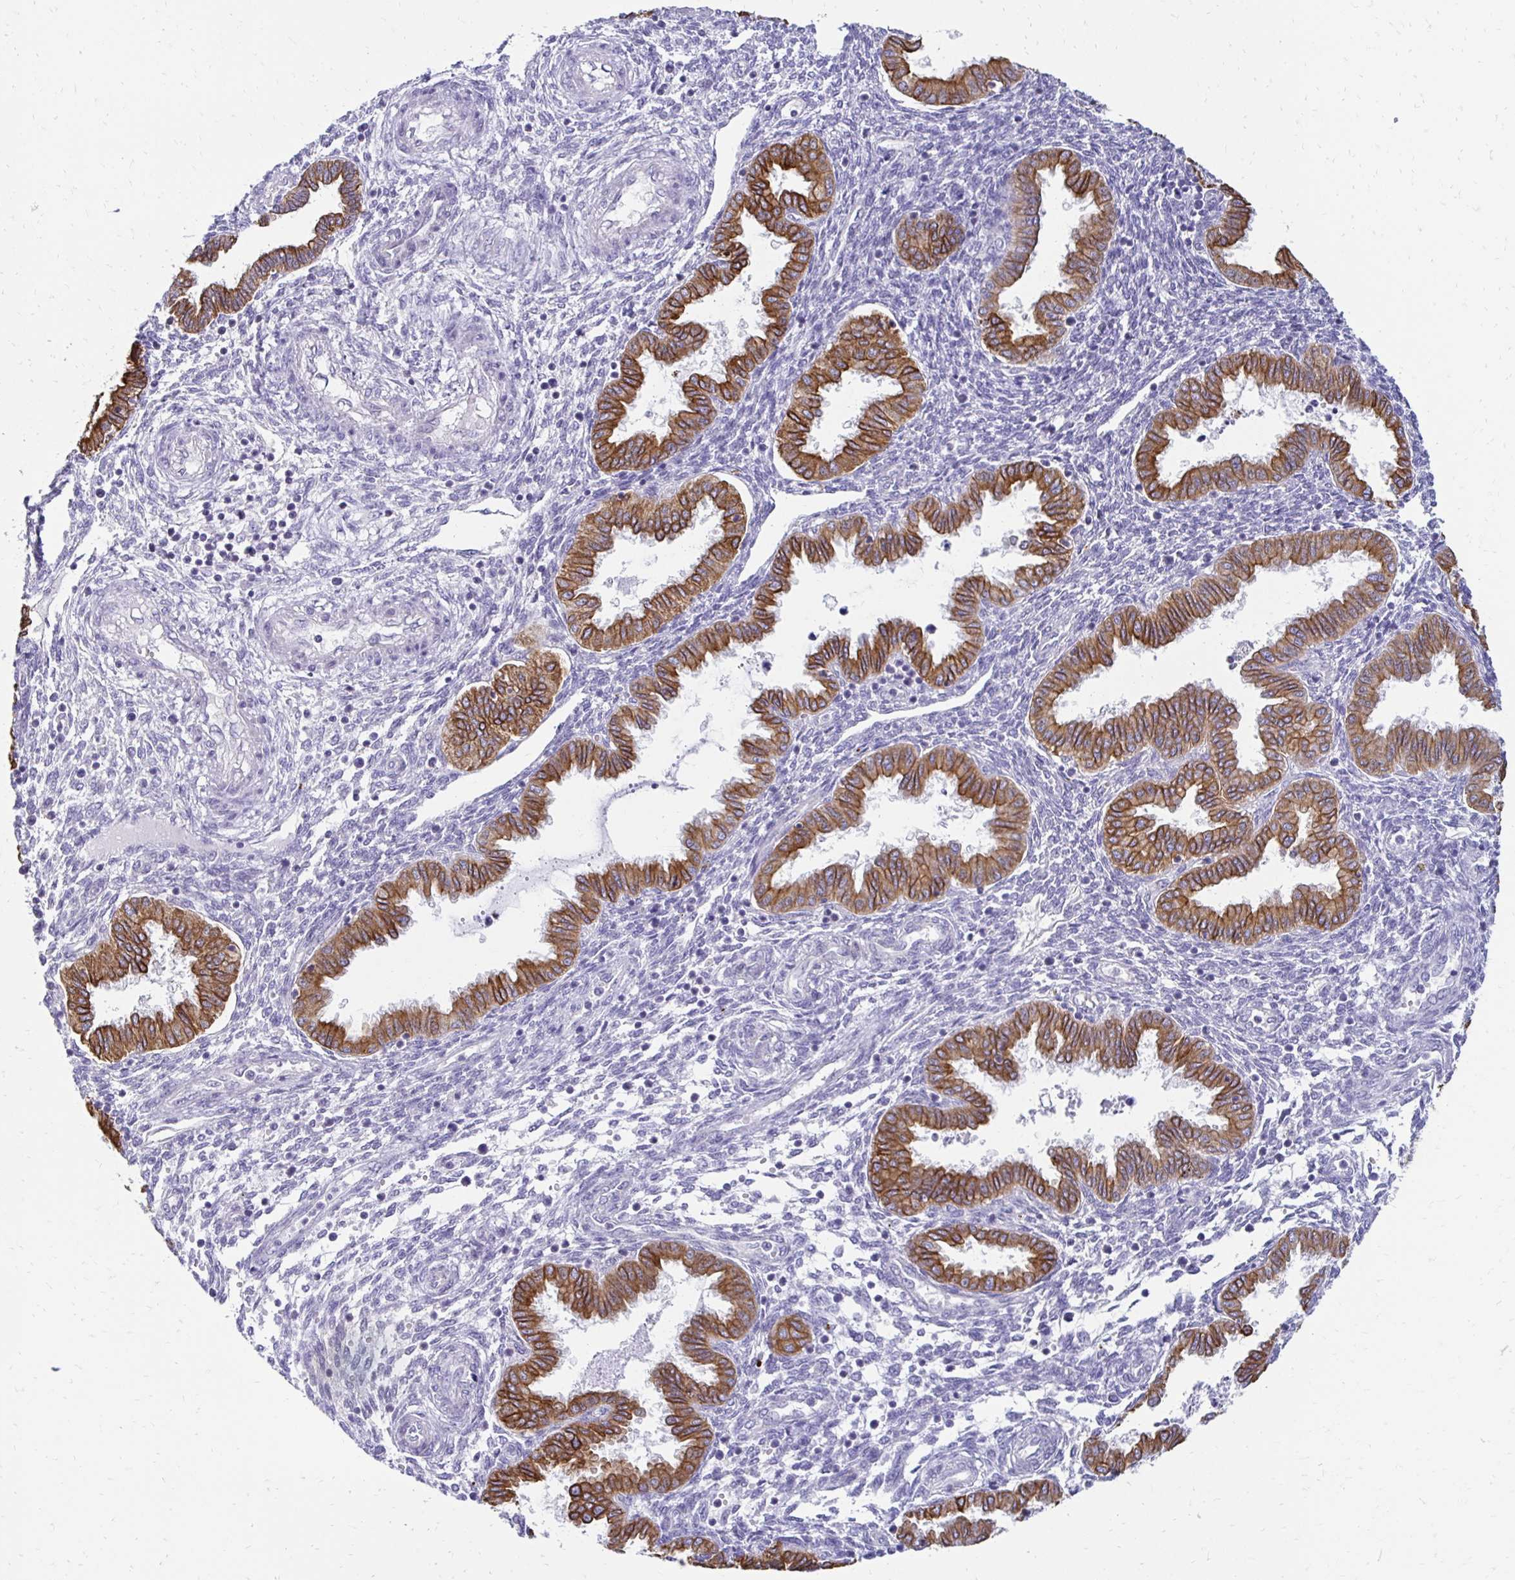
{"staining": {"intensity": "negative", "quantity": "none", "location": "none"}, "tissue": "endometrium", "cell_type": "Cells in endometrial stroma", "image_type": "normal", "snomed": [{"axis": "morphology", "description": "Normal tissue, NOS"}, {"axis": "topography", "description": "Endometrium"}], "caption": "Immunohistochemical staining of benign human endometrium displays no significant positivity in cells in endometrial stroma. (IHC, brightfield microscopy, high magnification).", "gene": "C1QTNF2", "patient": {"sex": "female", "age": 33}}